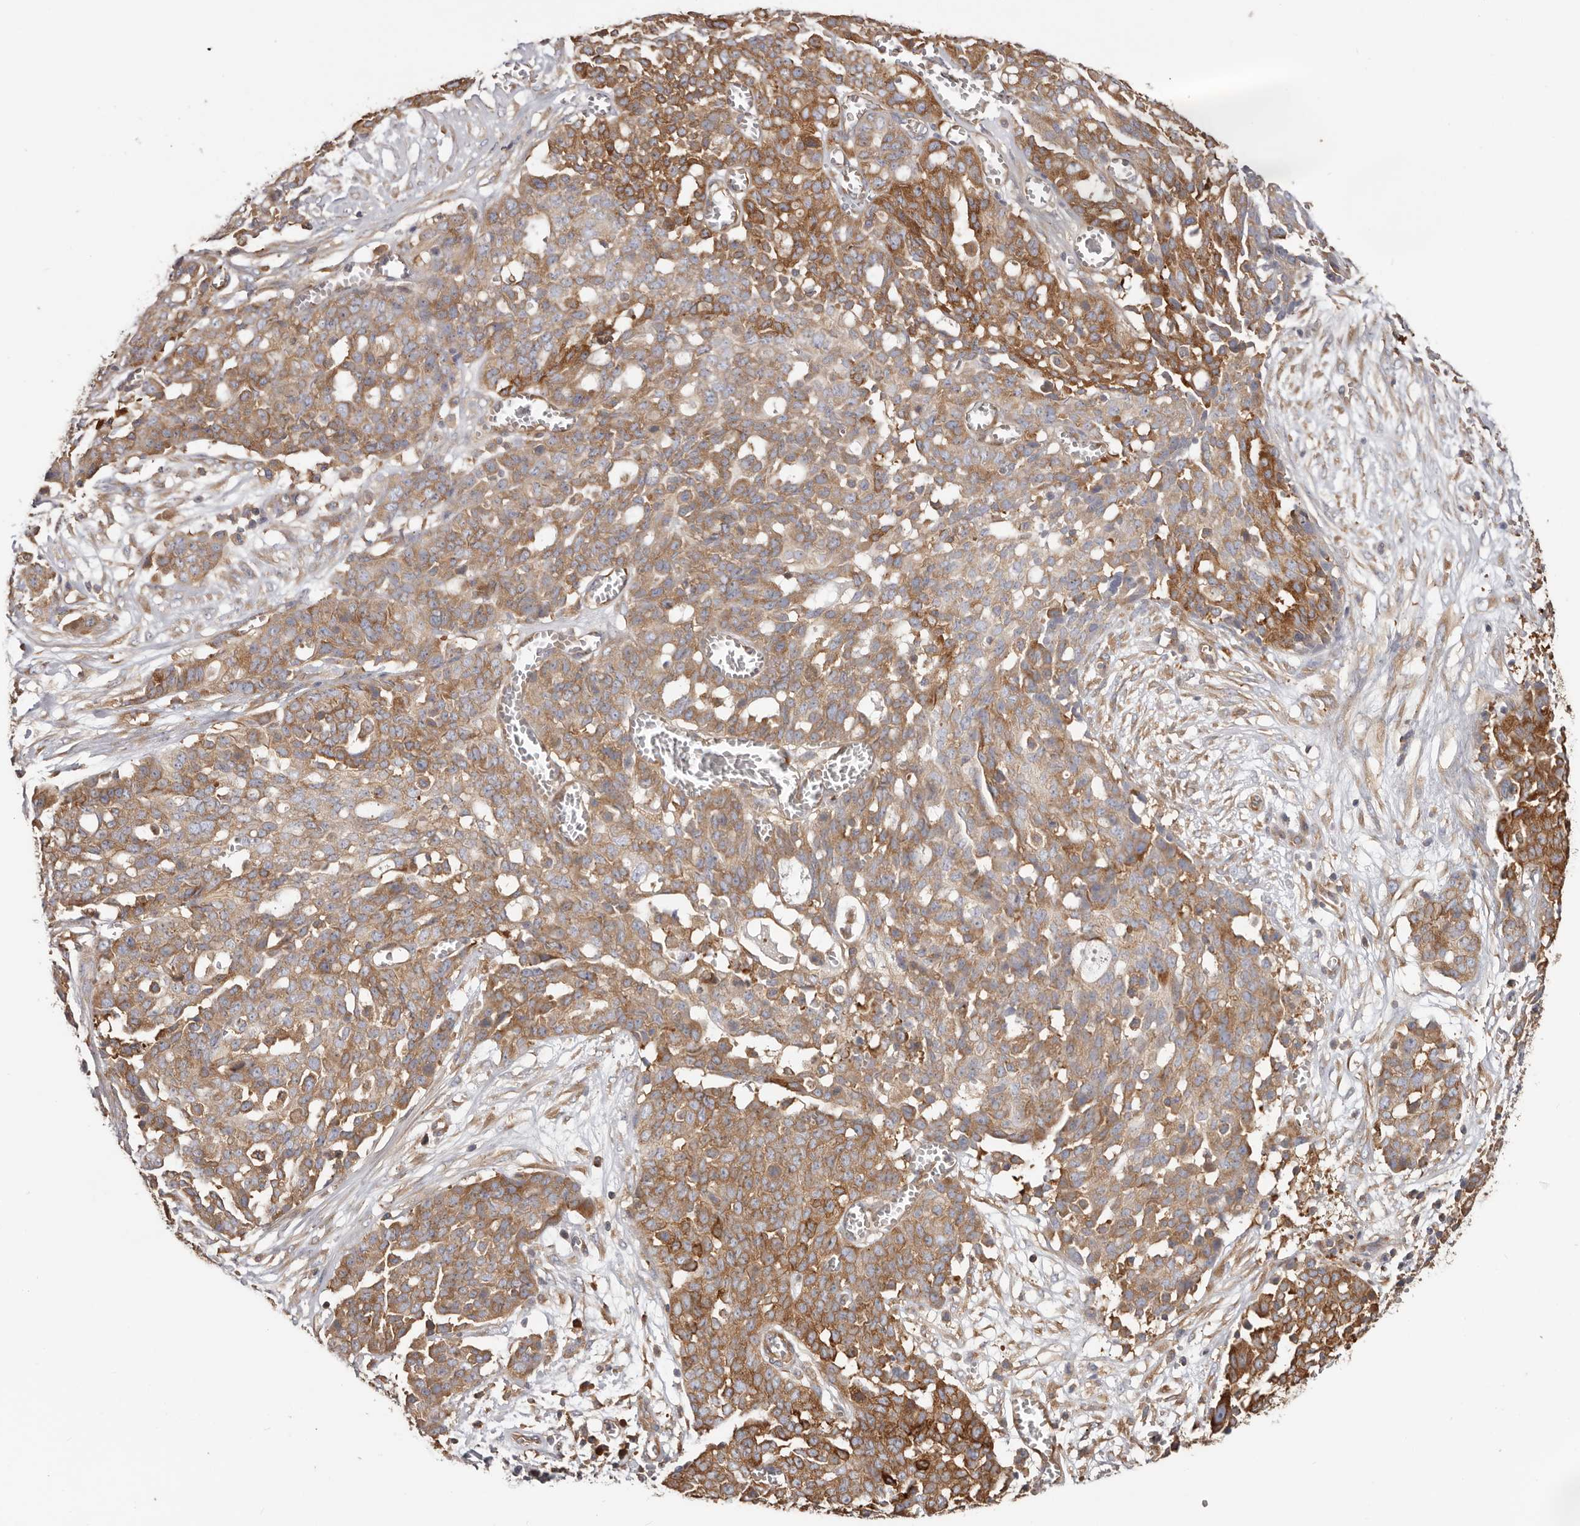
{"staining": {"intensity": "moderate", "quantity": ">75%", "location": "cytoplasmic/membranous"}, "tissue": "ovarian cancer", "cell_type": "Tumor cells", "image_type": "cancer", "snomed": [{"axis": "morphology", "description": "Cystadenocarcinoma, serous, NOS"}, {"axis": "topography", "description": "Soft tissue"}, {"axis": "topography", "description": "Ovary"}], "caption": "High-power microscopy captured an immunohistochemistry histopathology image of ovarian cancer (serous cystadenocarcinoma), revealing moderate cytoplasmic/membranous positivity in approximately >75% of tumor cells. (Stains: DAB in brown, nuclei in blue, Microscopy: brightfield microscopy at high magnification).", "gene": "EPRS1", "patient": {"sex": "female", "age": 57}}